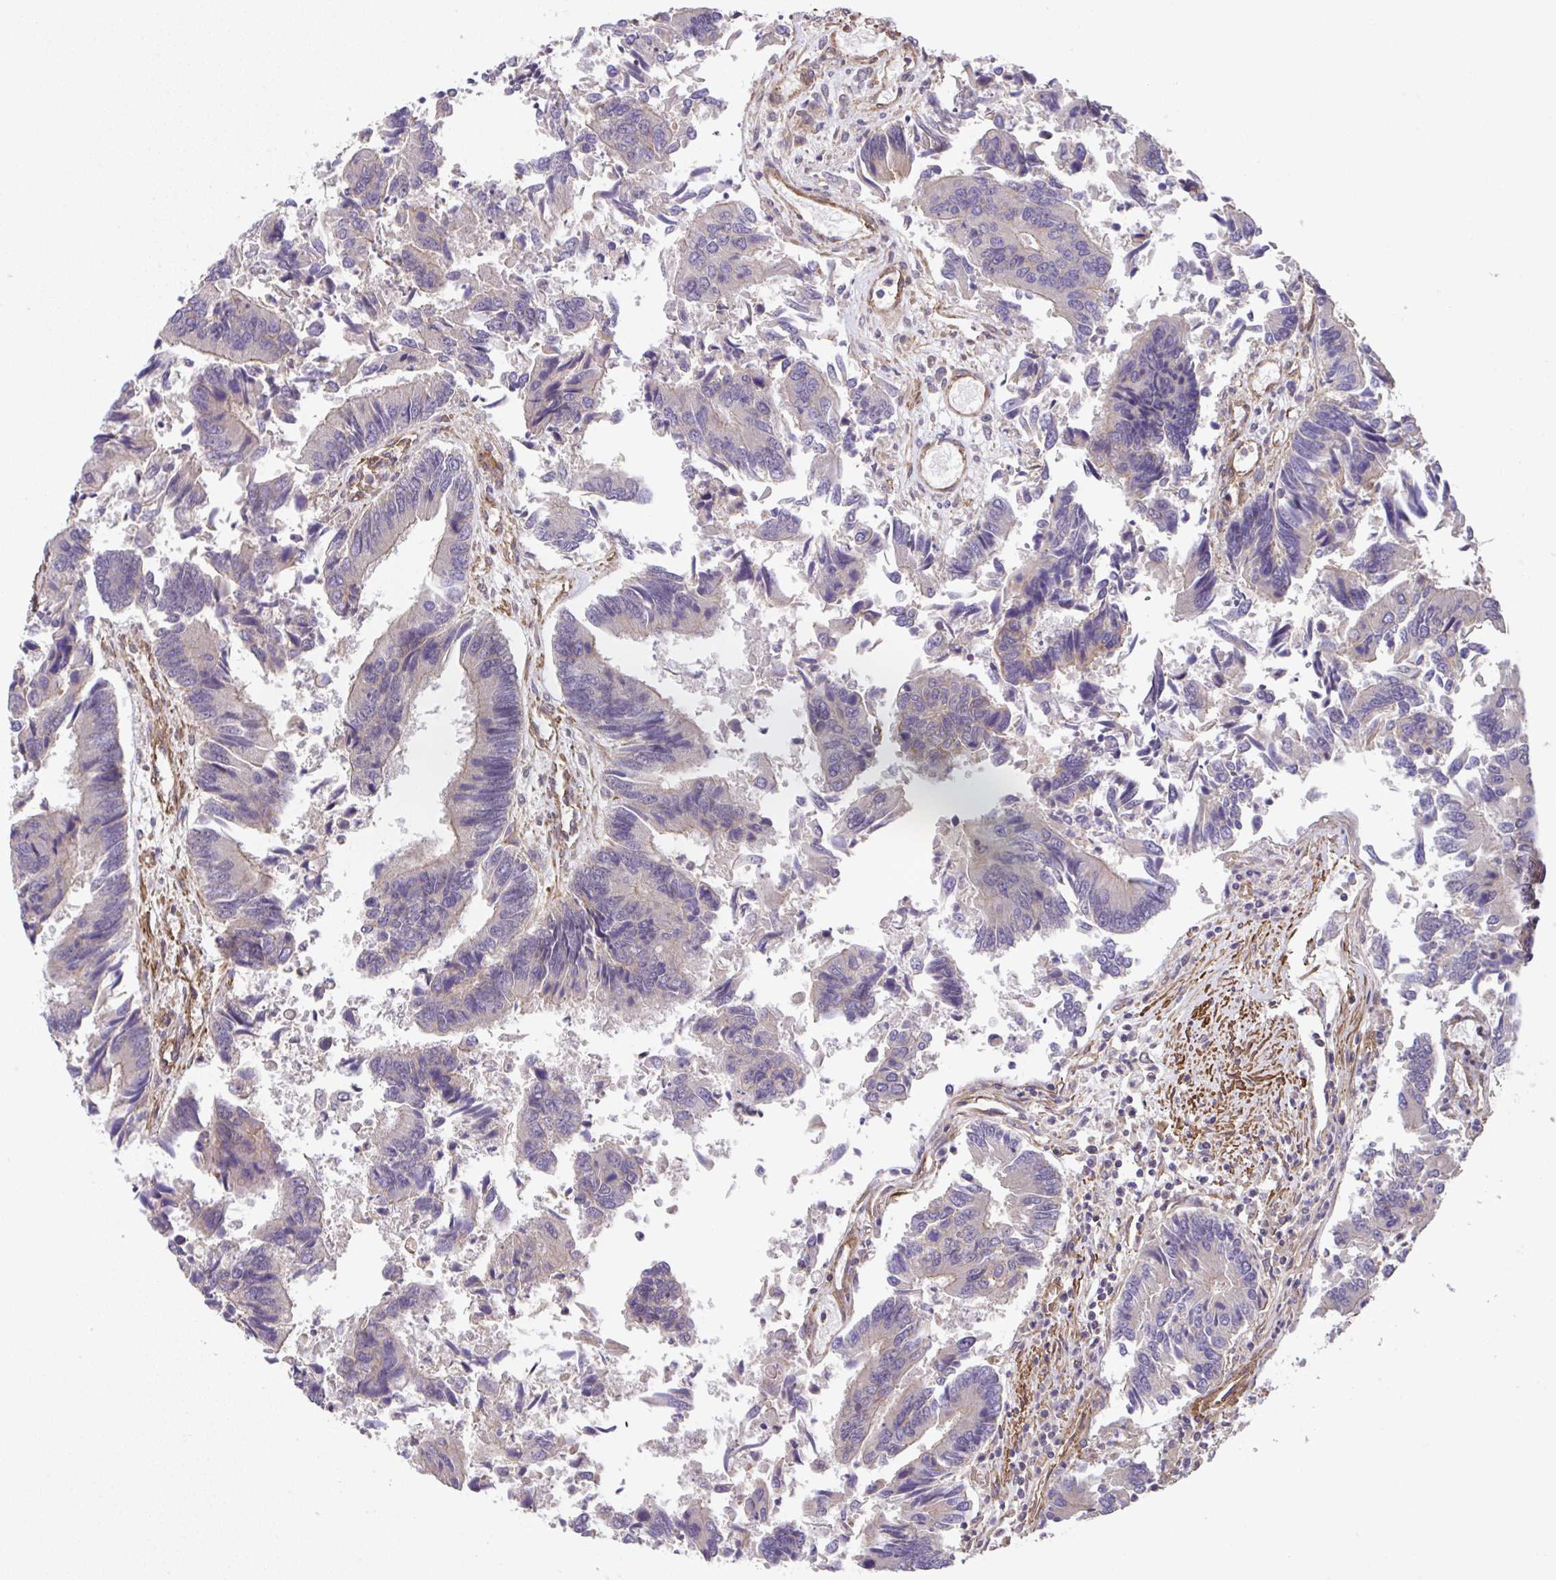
{"staining": {"intensity": "negative", "quantity": "none", "location": "none"}, "tissue": "colorectal cancer", "cell_type": "Tumor cells", "image_type": "cancer", "snomed": [{"axis": "morphology", "description": "Adenocarcinoma, NOS"}, {"axis": "topography", "description": "Colon"}], "caption": "DAB immunohistochemical staining of human adenocarcinoma (colorectal) reveals no significant expression in tumor cells.", "gene": "ZNF696", "patient": {"sex": "female", "age": 67}}